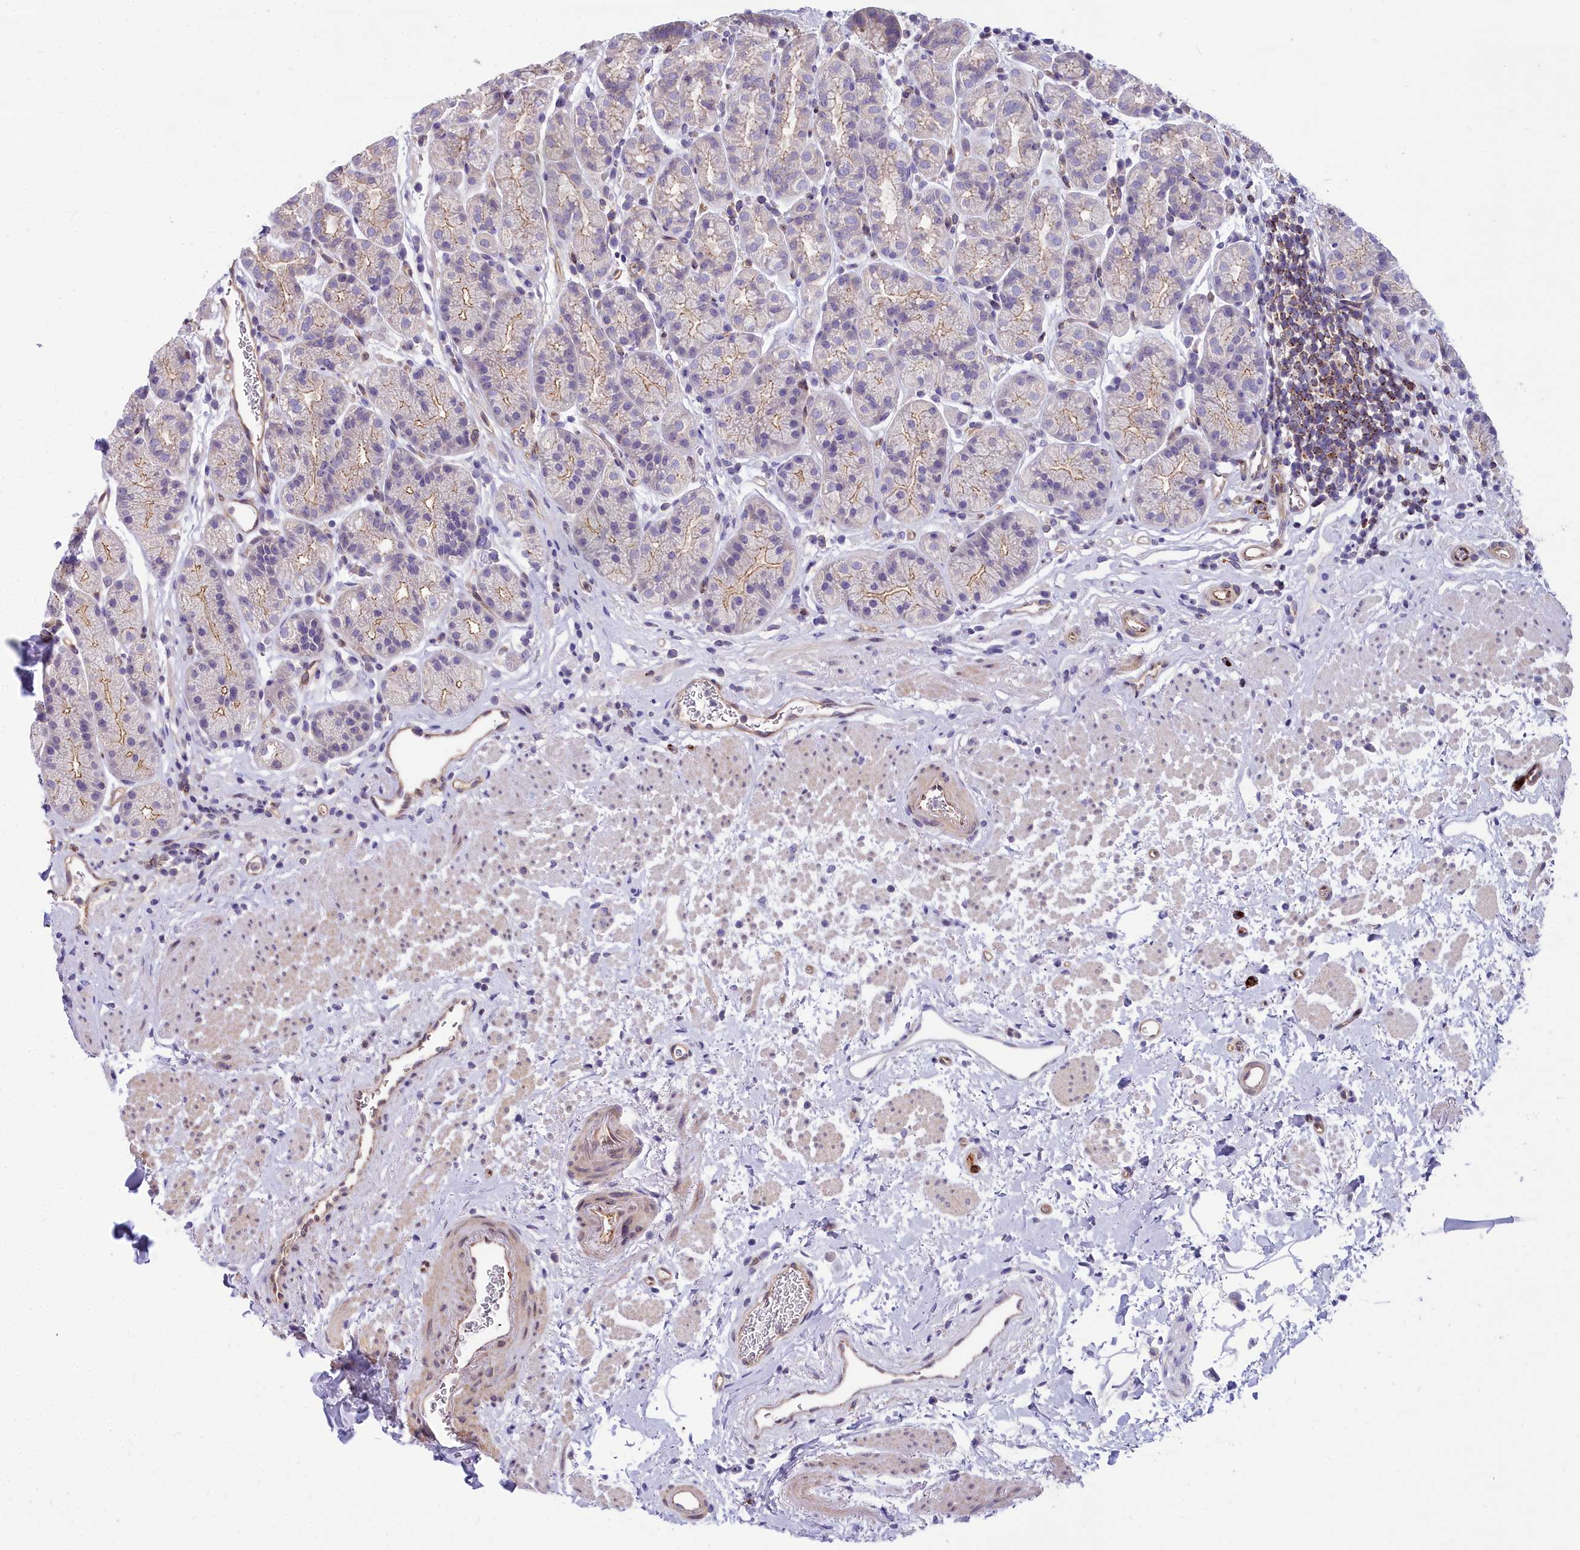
{"staining": {"intensity": "moderate", "quantity": "<25%", "location": "cytoplasmic/membranous"}, "tissue": "stomach", "cell_type": "Glandular cells", "image_type": "normal", "snomed": [{"axis": "morphology", "description": "Normal tissue, NOS"}, {"axis": "topography", "description": "Stomach"}], "caption": "Immunohistochemical staining of normal human stomach exhibits low levels of moderate cytoplasmic/membranous staining in about <25% of glandular cells.", "gene": "HLA", "patient": {"sex": "male", "age": 63}}